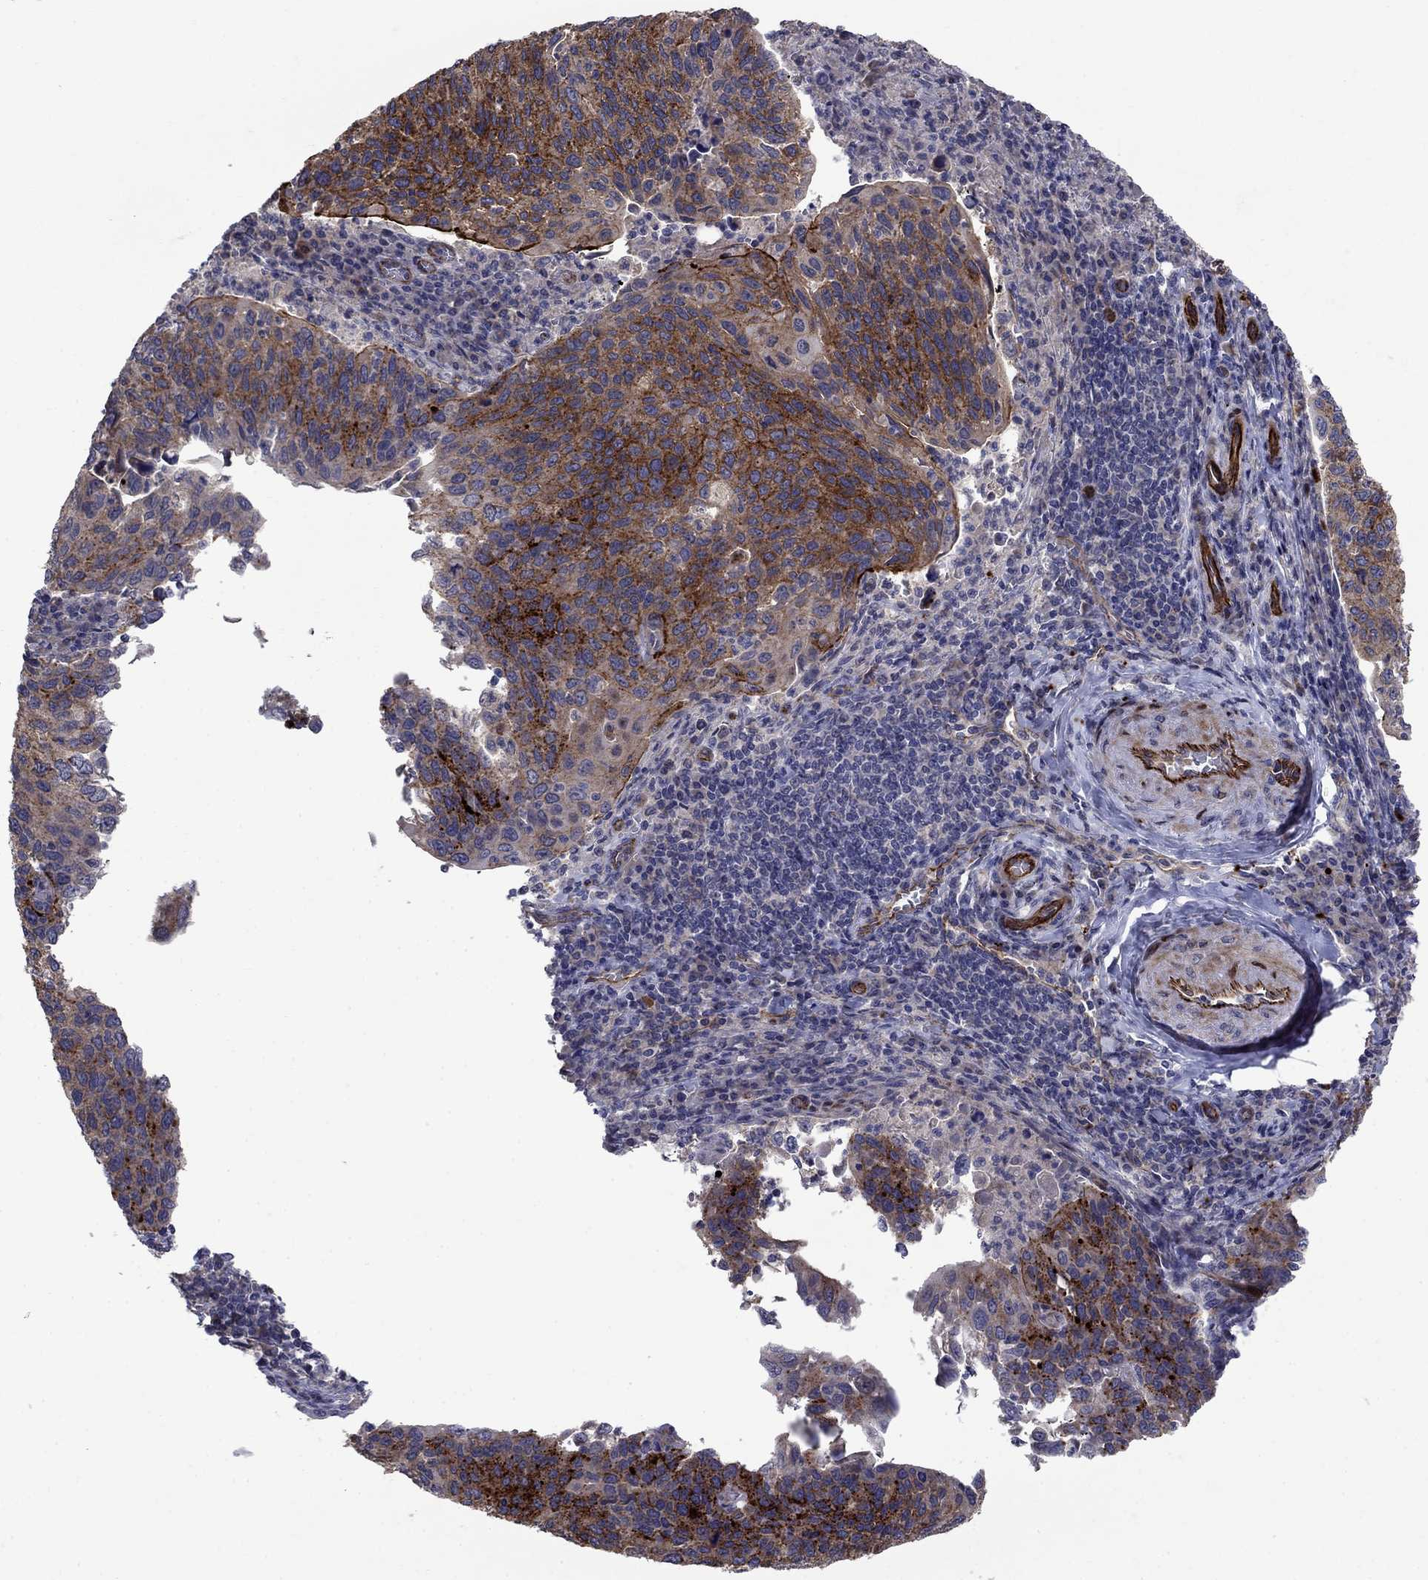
{"staining": {"intensity": "strong", "quantity": "25%-75%", "location": "cytoplasmic/membranous"}, "tissue": "cervical cancer", "cell_type": "Tumor cells", "image_type": "cancer", "snomed": [{"axis": "morphology", "description": "Squamous cell carcinoma, NOS"}, {"axis": "topography", "description": "Cervix"}], "caption": "High-power microscopy captured an IHC micrograph of squamous cell carcinoma (cervical), revealing strong cytoplasmic/membranous staining in about 25%-75% of tumor cells. Using DAB (3,3'-diaminobenzidine) (brown) and hematoxylin (blue) stains, captured at high magnification using brightfield microscopy.", "gene": "SLC7A1", "patient": {"sex": "female", "age": 54}}